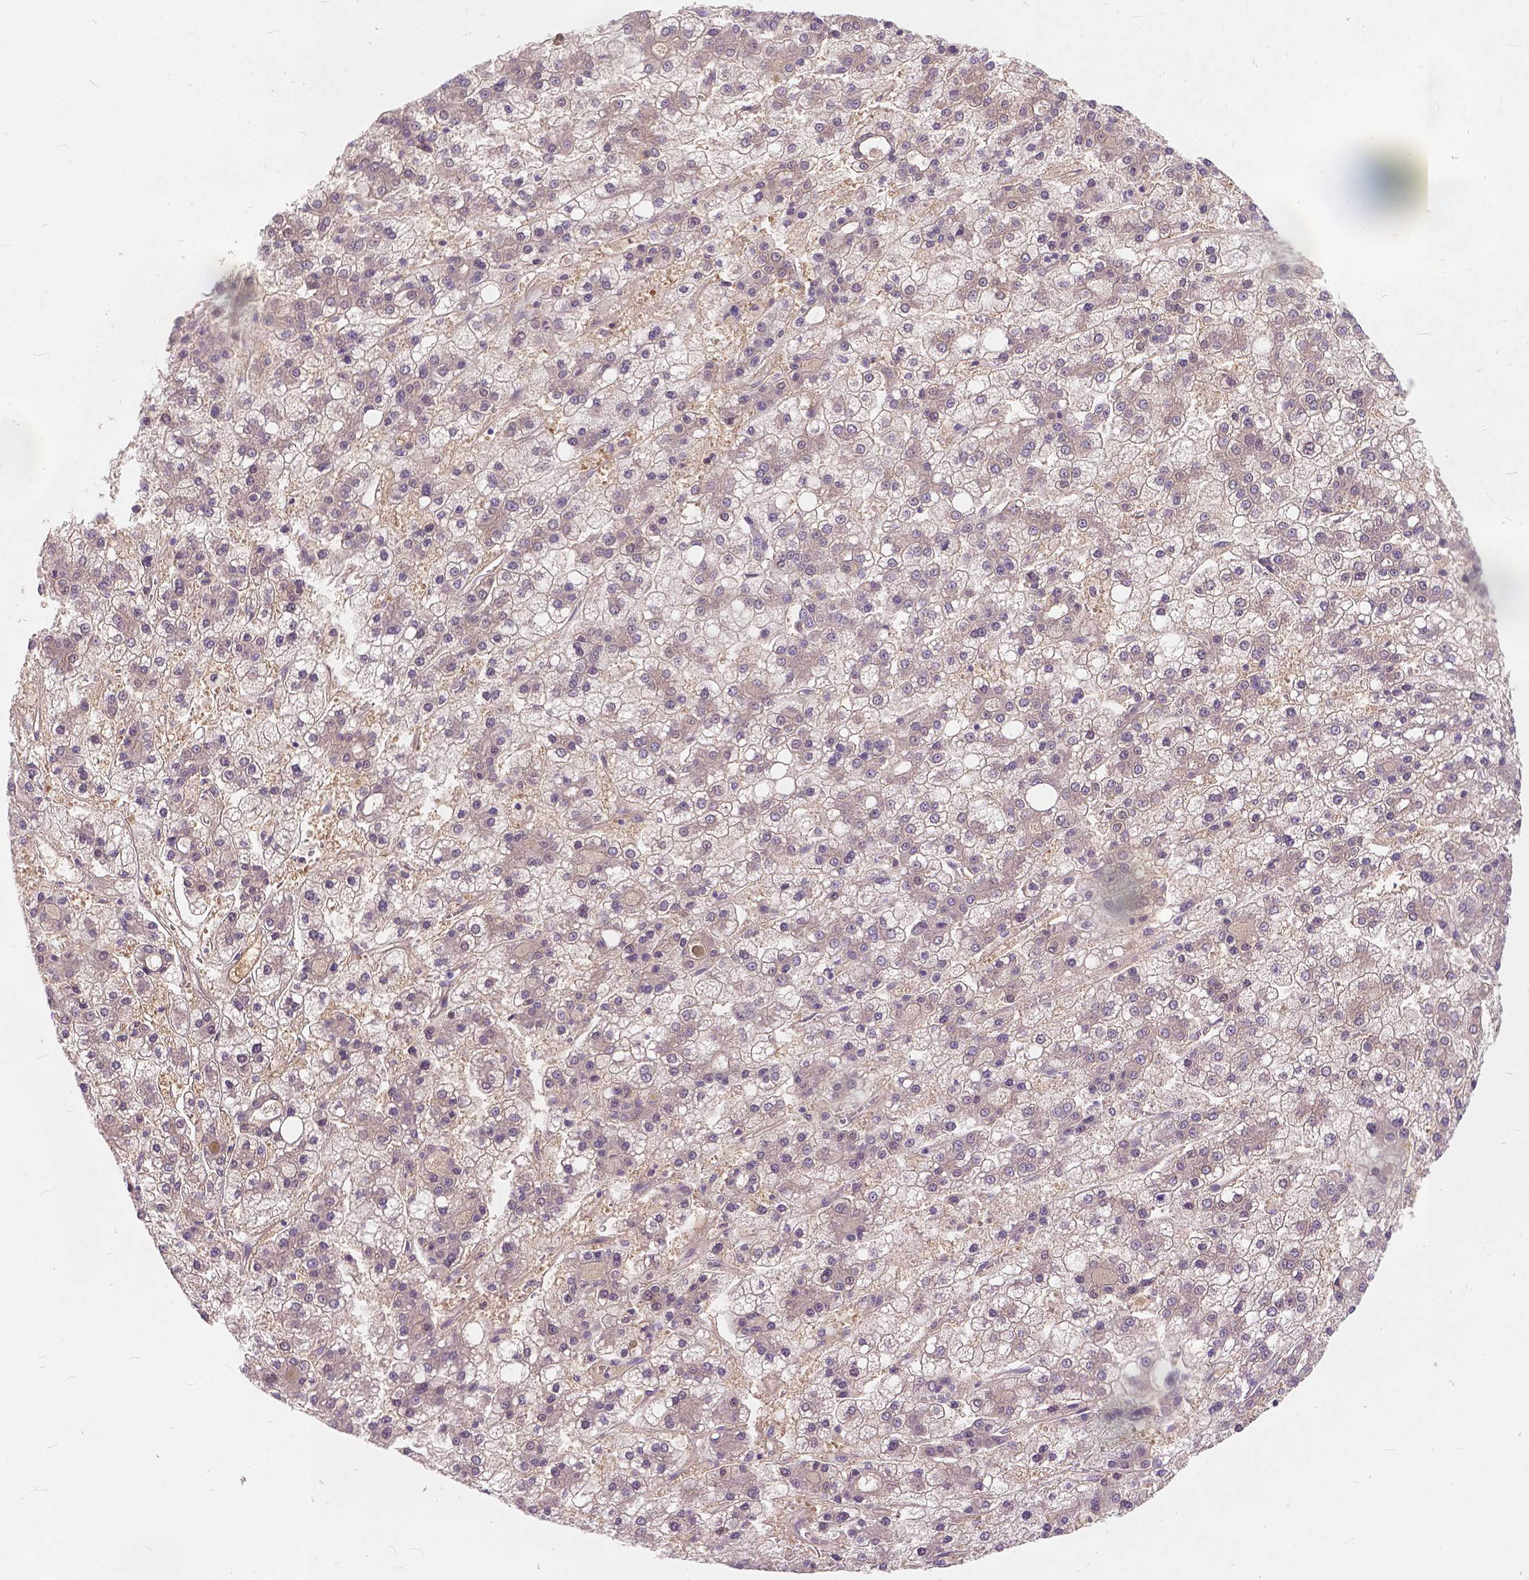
{"staining": {"intensity": "weak", "quantity": "25%-75%", "location": "cytoplasmic/membranous"}, "tissue": "liver cancer", "cell_type": "Tumor cells", "image_type": "cancer", "snomed": [{"axis": "morphology", "description": "Carcinoma, Hepatocellular, NOS"}, {"axis": "topography", "description": "Liver"}], "caption": "A photomicrograph of human liver hepatocellular carcinoma stained for a protein shows weak cytoplasmic/membranous brown staining in tumor cells.", "gene": "PEX11G", "patient": {"sex": "male", "age": 73}}